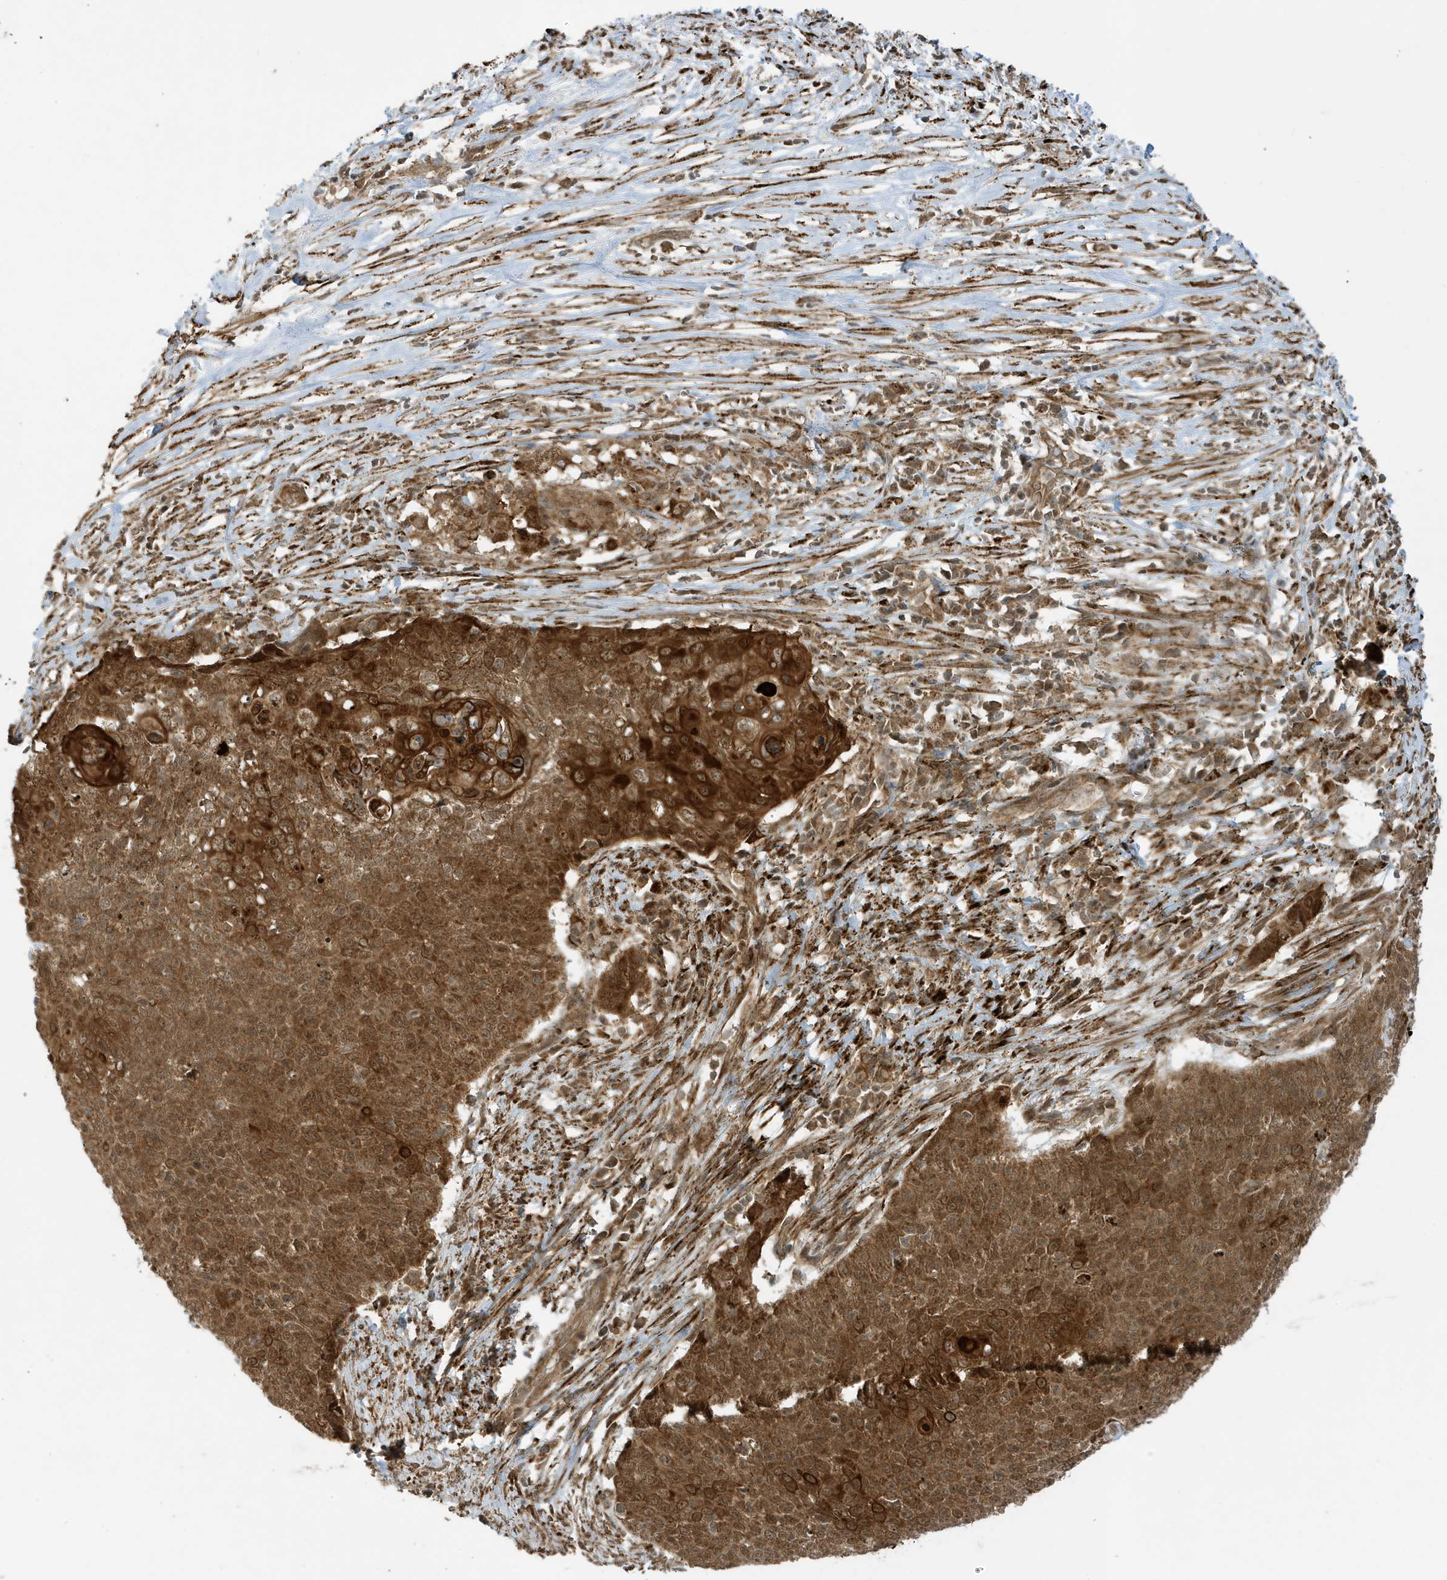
{"staining": {"intensity": "strong", "quantity": ">75%", "location": "cytoplasmic/membranous,nuclear"}, "tissue": "cervical cancer", "cell_type": "Tumor cells", "image_type": "cancer", "snomed": [{"axis": "morphology", "description": "Squamous cell carcinoma, NOS"}, {"axis": "topography", "description": "Cervix"}], "caption": "DAB immunohistochemical staining of human squamous cell carcinoma (cervical) demonstrates strong cytoplasmic/membranous and nuclear protein staining in approximately >75% of tumor cells.", "gene": "DHX36", "patient": {"sex": "female", "age": 39}}